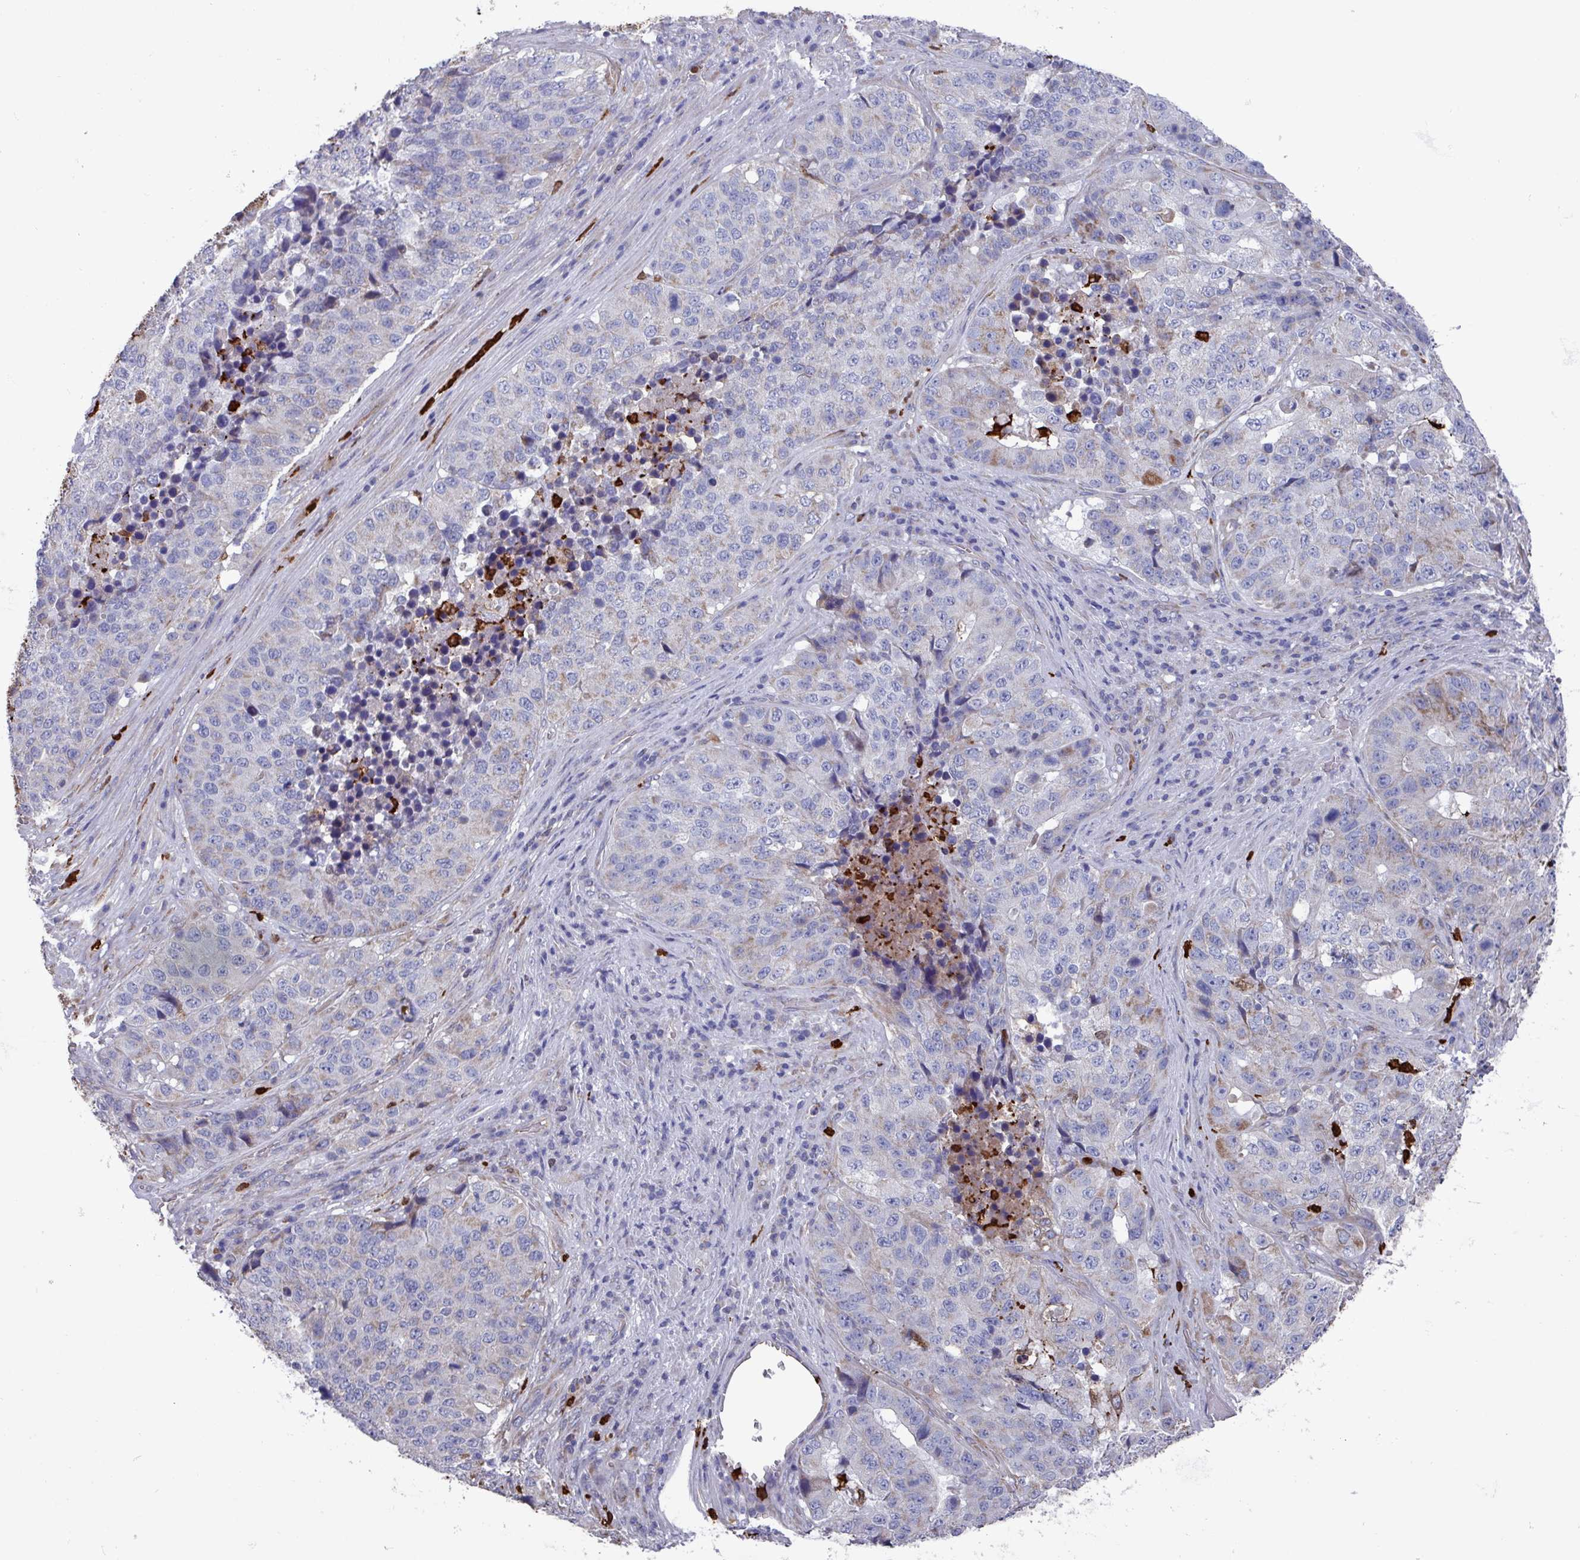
{"staining": {"intensity": "weak", "quantity": "<25%", "location": "cytoplasmic/membranous"}, "tissue": "stomach cancer", "cell_type": "Tumor cells", "image_type": "cancer", "snomed": [{"axis": "morphology", "description": "Adenocarcinoma, NOS"}, {"axis": "topography", "description": "Stomach"}], "caption": "The image shows no significant expression in tumor cells of stomach cancer (adenocarcinoma). The staining was performed using DAB (3,3'-diaminobenzidine) to visualize the protein expression in brown, while the nuclei were stained in blue with hematoxylin (Magnification: 20x).", "gene": "UQCC2", "patient": {"sex": "male", "age": 71}}